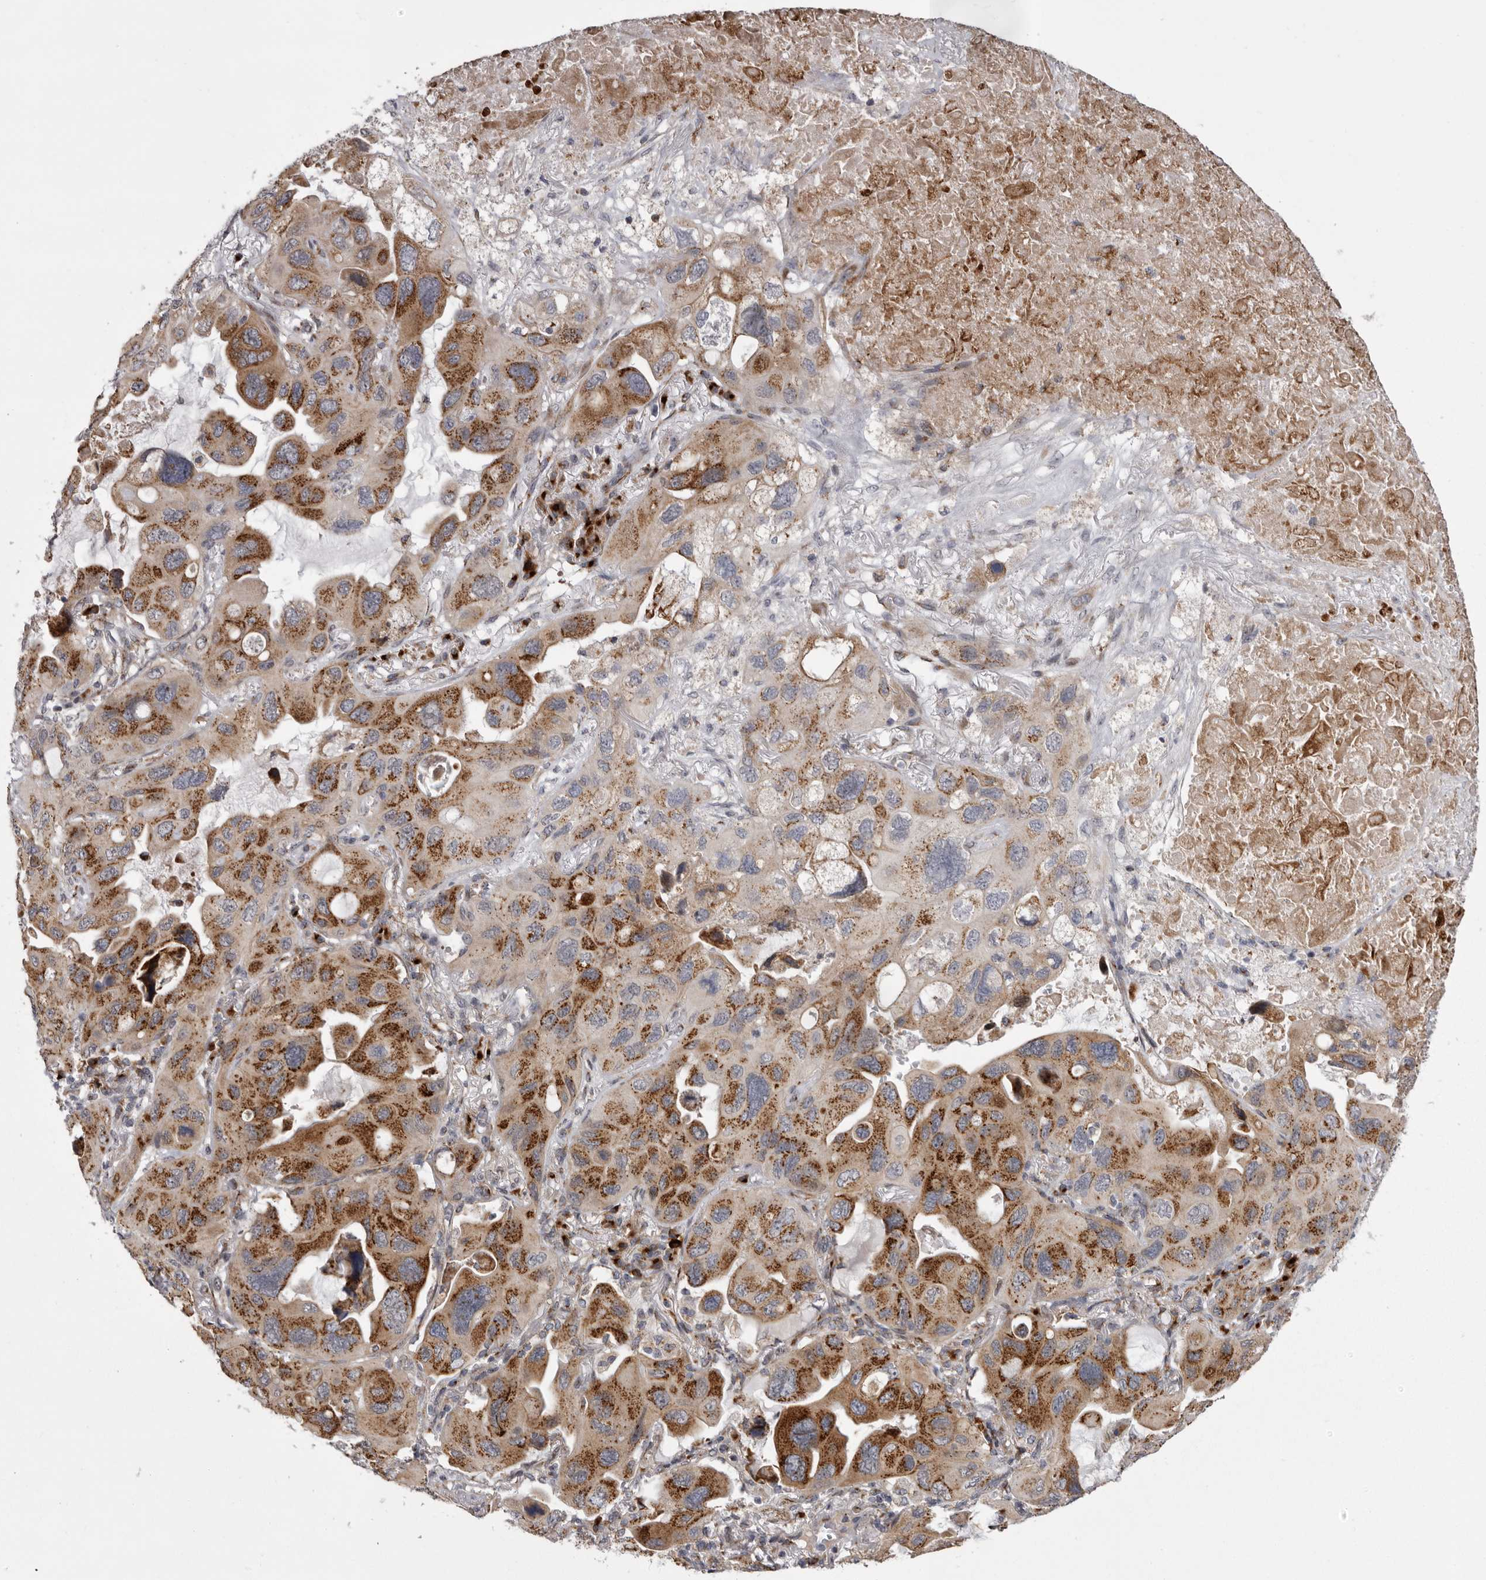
{"staining": {"intensity": "strong", "quantity": ">75%", "location": "cytoplasmic/membranous"}, "tissue": "lung cancer", "cell_type": "Tumor cells", "image_type": "cancer", "snomed": [{"axis": "morphology", "description": "Squamous cell carcinoma, NOS"}, {"axis": "topography", "description": "Lung"}], "caption": "This is an image of immunohistochemistry (IHC) staining of lung cancer (squamous cell carcinoma), which shows strong expression in the cytoplasmic/membranous of tumor cells.", "gene": "WDR47", "patient": {"sex": "female", "age": 73}}